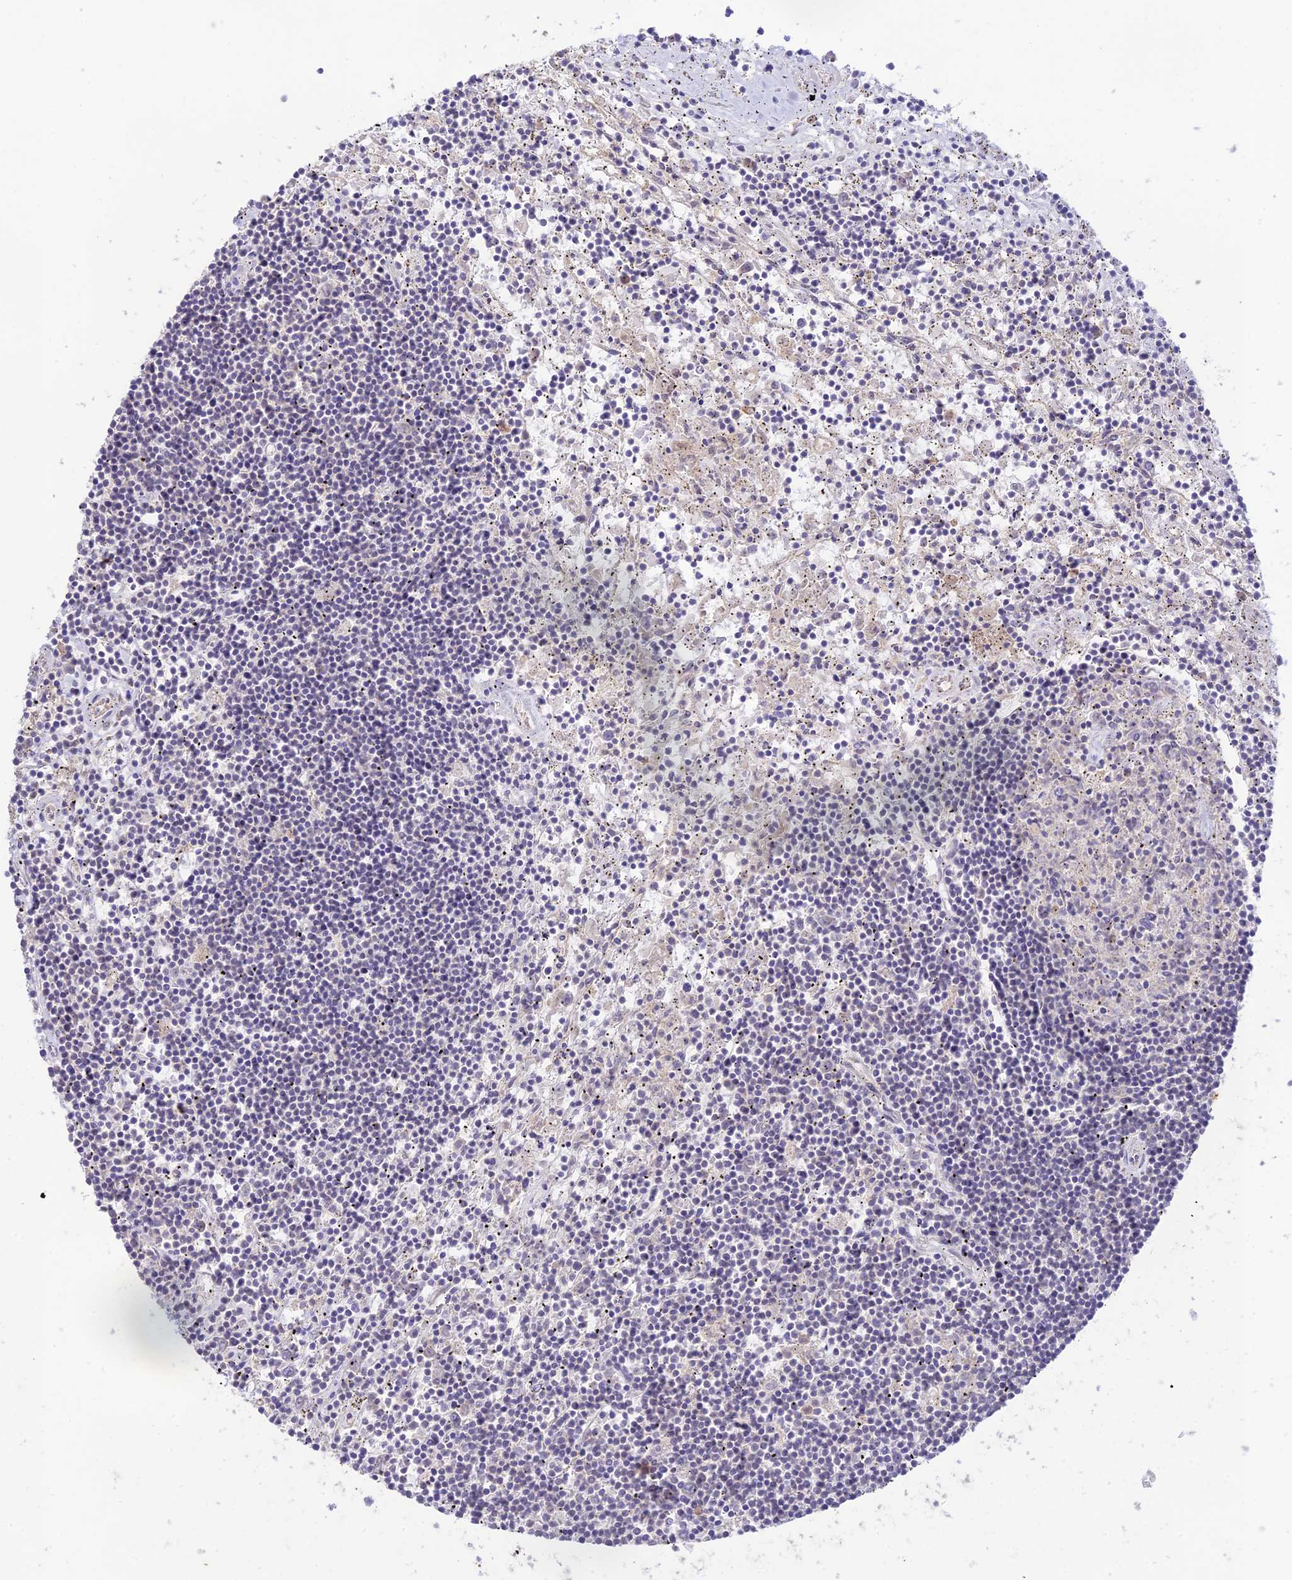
{"staining": {"intensity": "negative", "quantity": "none", "location": "none"}, "tissue": "lymphoma", "cell_type": "Tumor cells", "image_type": "cancer", "snomed": [{"axis": "morphology", "description": "Malignant lymphoma, non-Hodgkin's type, Low grade"}, {"axis": "topography", "description": "Spleen"}], "caption": "The micrograph exhibits no significant positivity in tumor cells of malignant lymphoma, non-Hodgkin's type (low-grade).", "gene": "TMEM259", "patient": {"sex": "male", "age": 76}}